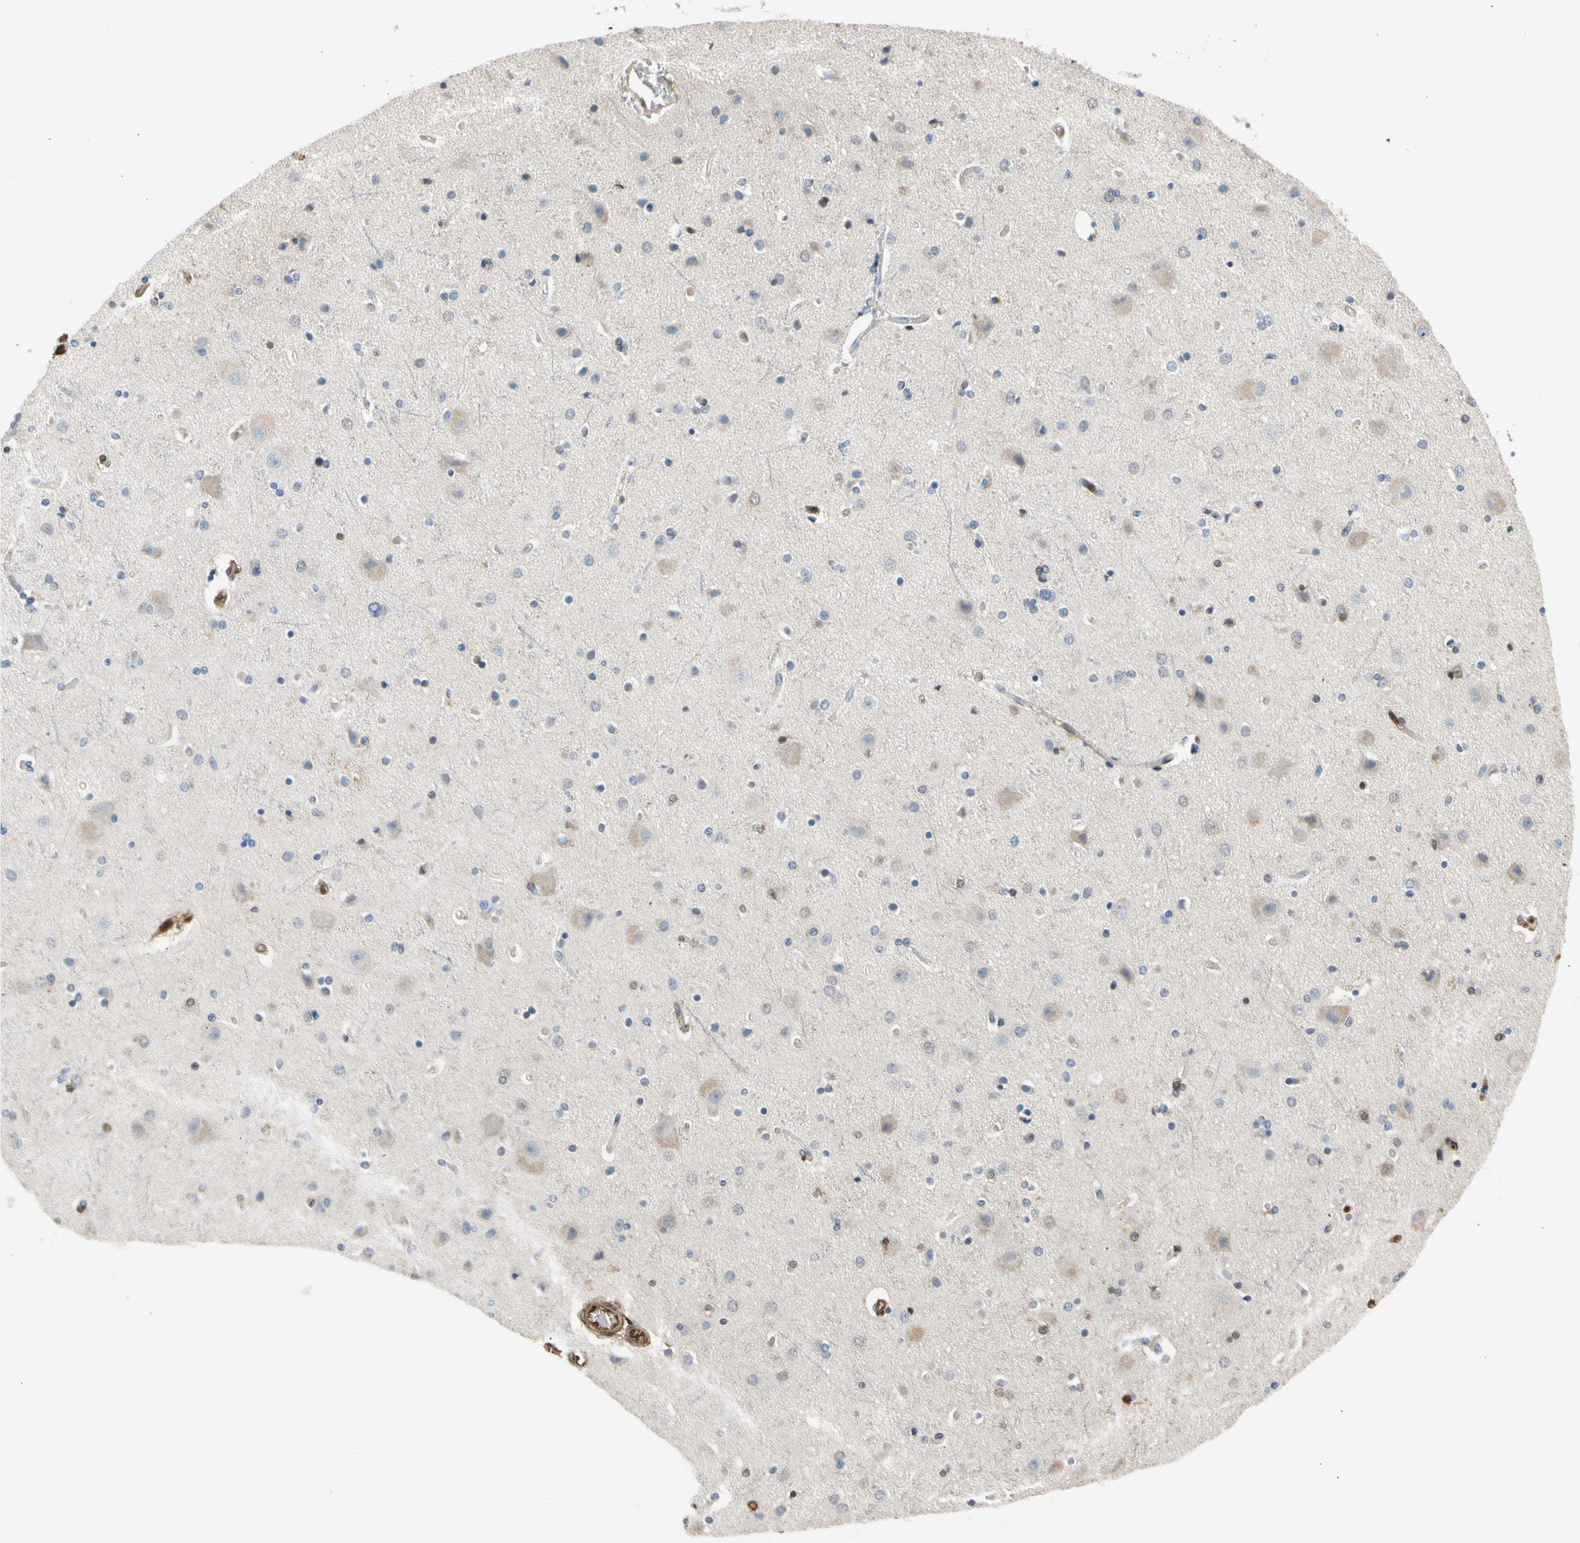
{"staining": {"intensity": "moderate", "quantity": "25%-75%", "location": "cytoplasmic/membranous"}, "tissue": "cerebral cortex", "cell_type": "Endothelial cells", "image_type": "normal", "snomed": [{"axis": "morphology", "description": "Normal tissue, NOS"}, {"axis": "topography", "description": "Cerebral cortex"}], "caption": "An image showing moderate cytoplasmic/membranous positivity in approximately 25%-75% of endothelial cells in unremarkable cerebral cortex, as visualized by brown immunohistochemical staining.", "gene": "S100A6", "patient": {"sex": "female", "age": 54}}